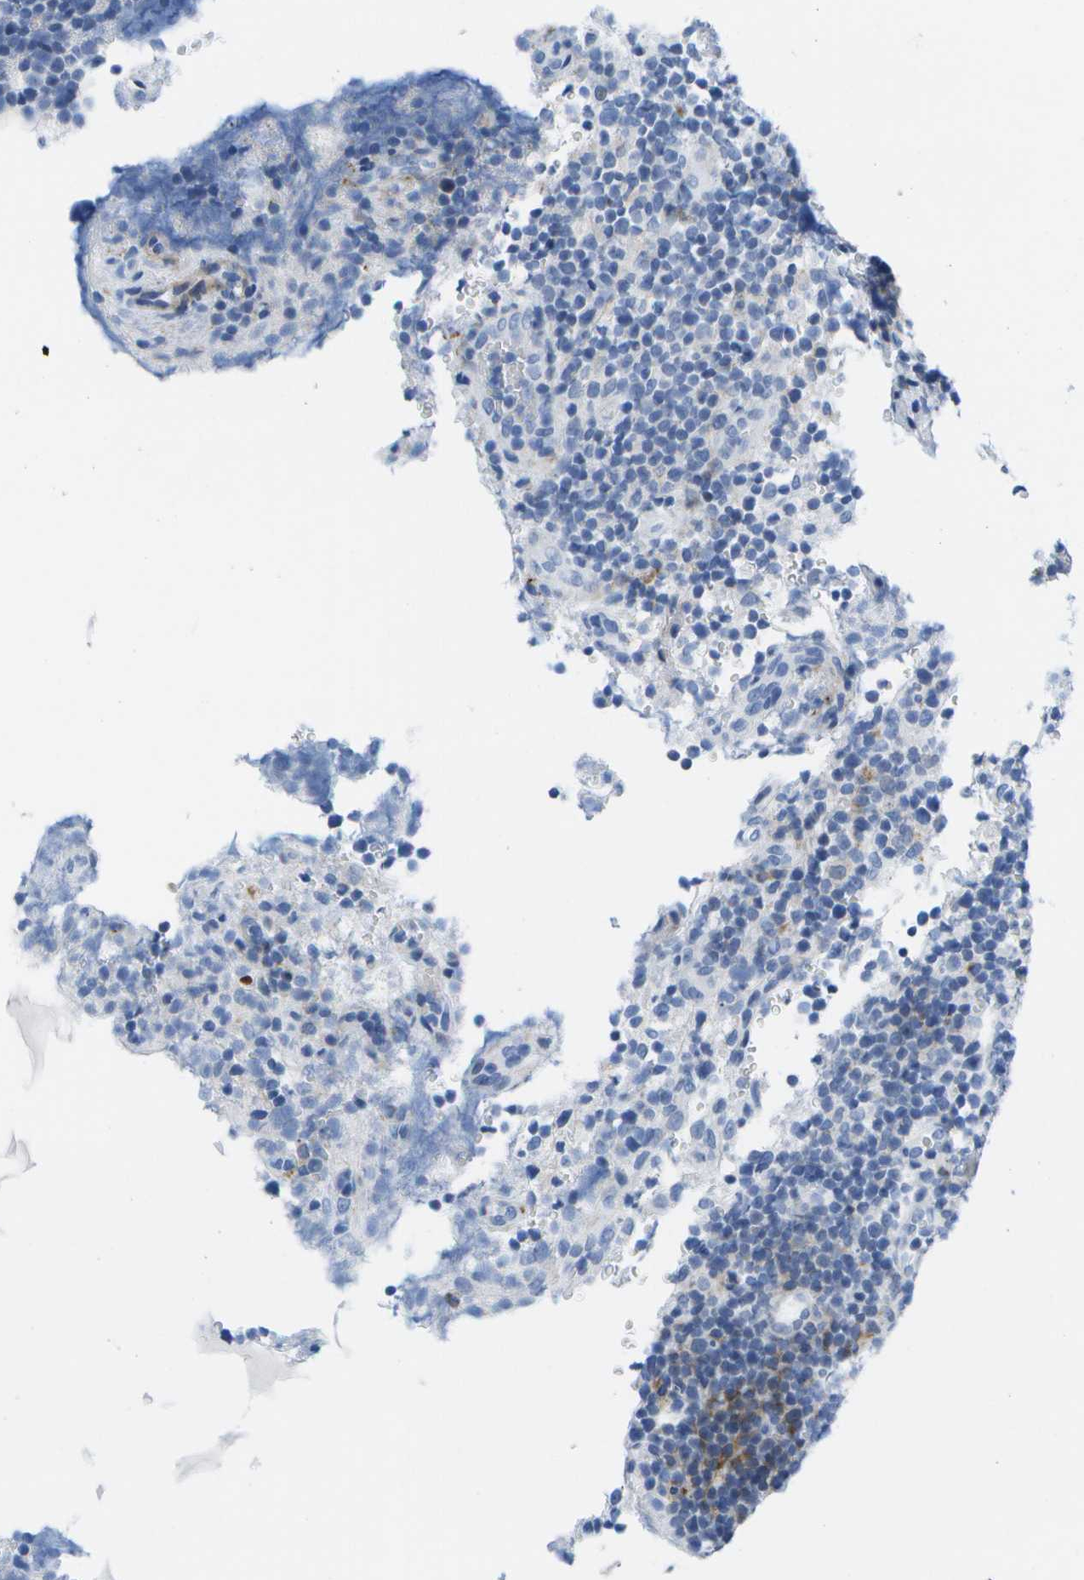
{"staining": {"intensity": "negative", "quantity": "none", "location": "none"}, "tissue": "lymphoma", "cell_type": "Tumor cells", "image_type": "cancer", "snomed": [{"axis": "morphology", "description": "Malignant lymphoma, non-Hodgkin's type, High grade"}, {"axis": "topography", "description": "Lymph node"}], "caption": "There is no significant expression in tumor cells of high-grade malignant lymphoma, non-Hodgkin's type.", "gene": "ADGRG6", "patient": {"sex": "male", "age": 61}}